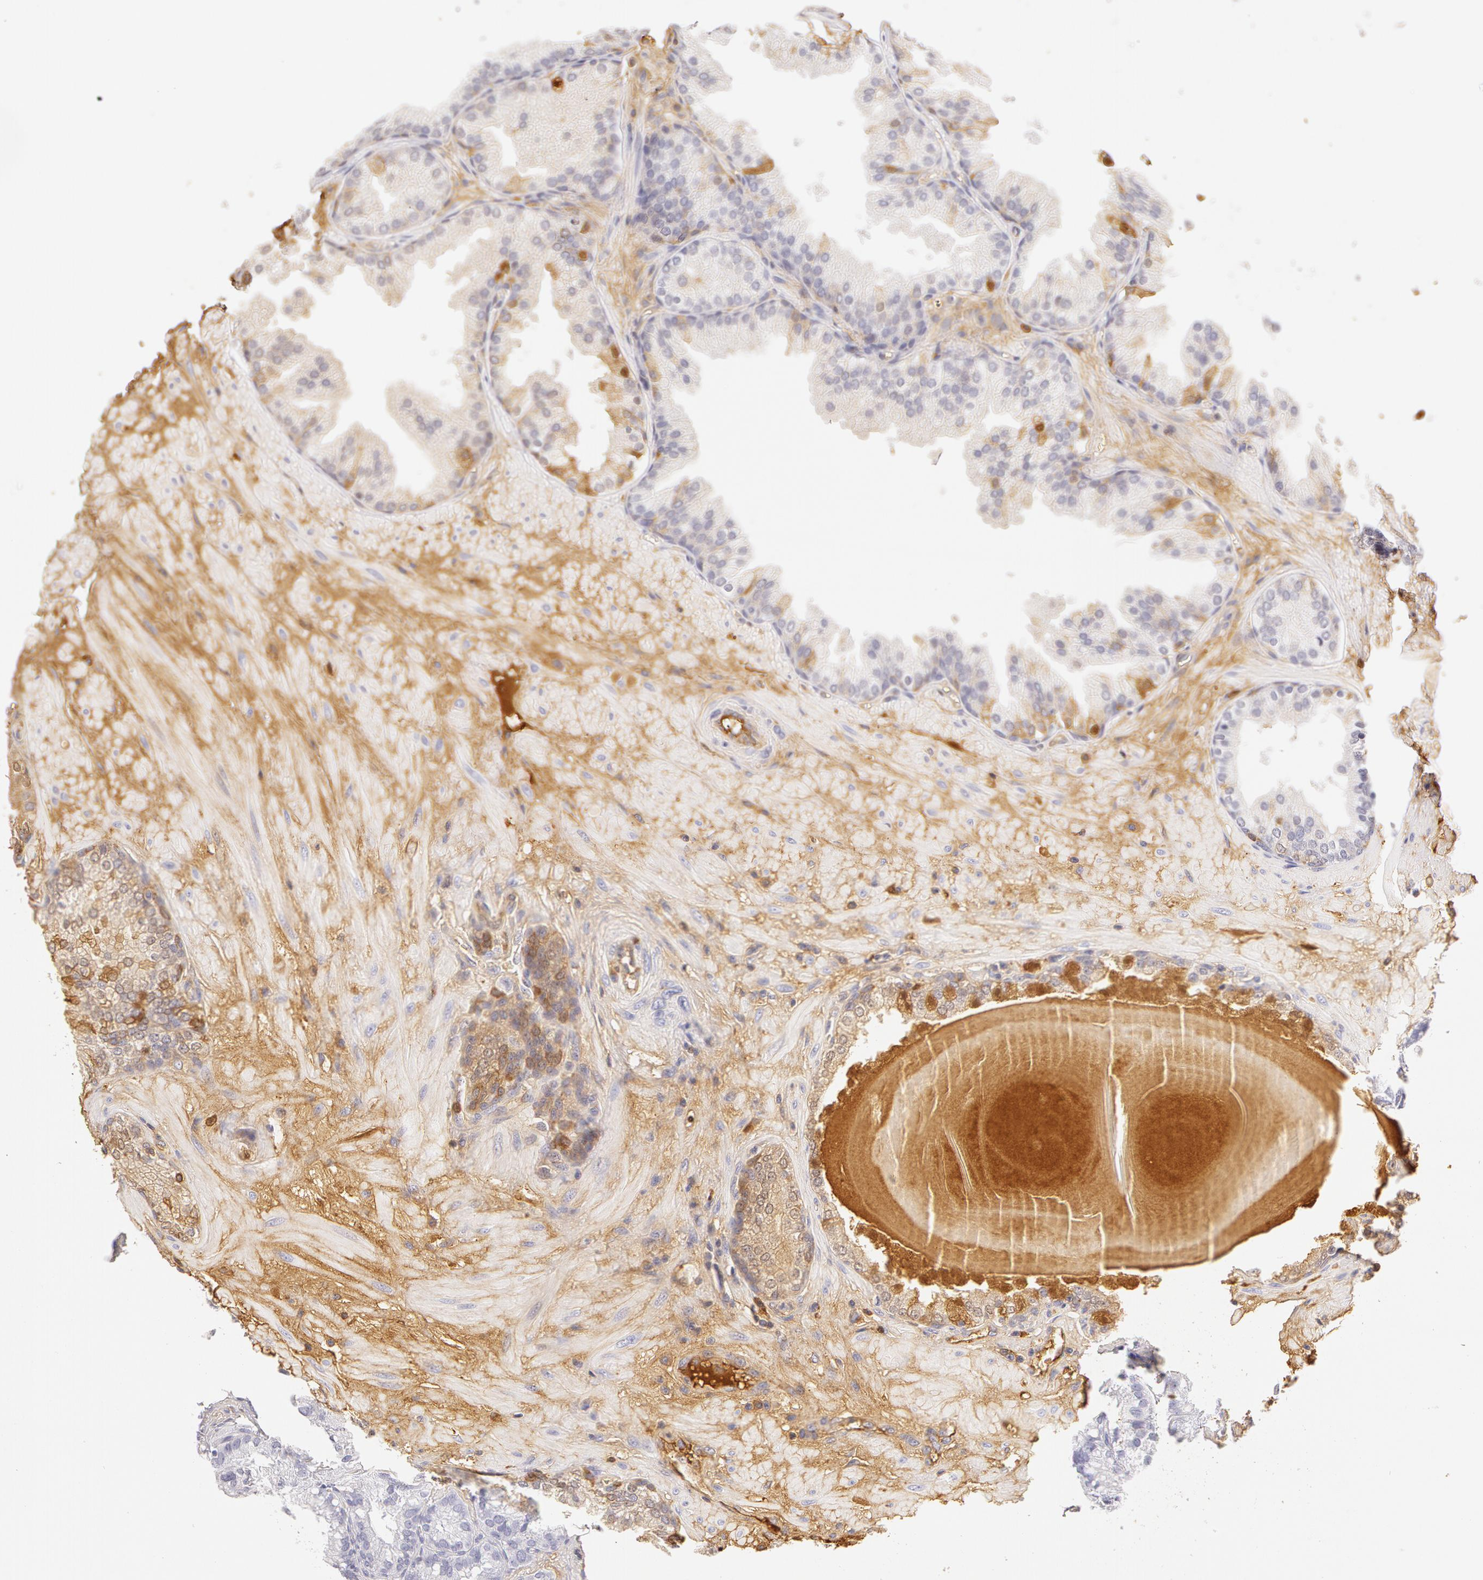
{"staining": {"intensity": "weak", "quantity": "<25%", "location": "cytoplasmic/membranous"}, "tissue": "prostate", "cell_type": "Glandular cells", "image_type": "normal", "snomed": [{"axis": "morphology", "description": "Normal tissue, NOS"}, {"axis": "topography", "description": "Prostate"}], "caption": "This is an immunohistochemistry (IHC) photomicrograph of unremarkable human prostate. There is no staining in glandular cells.", "gene": "AHSG", "patient": {"sex": "male", "age": 51}}